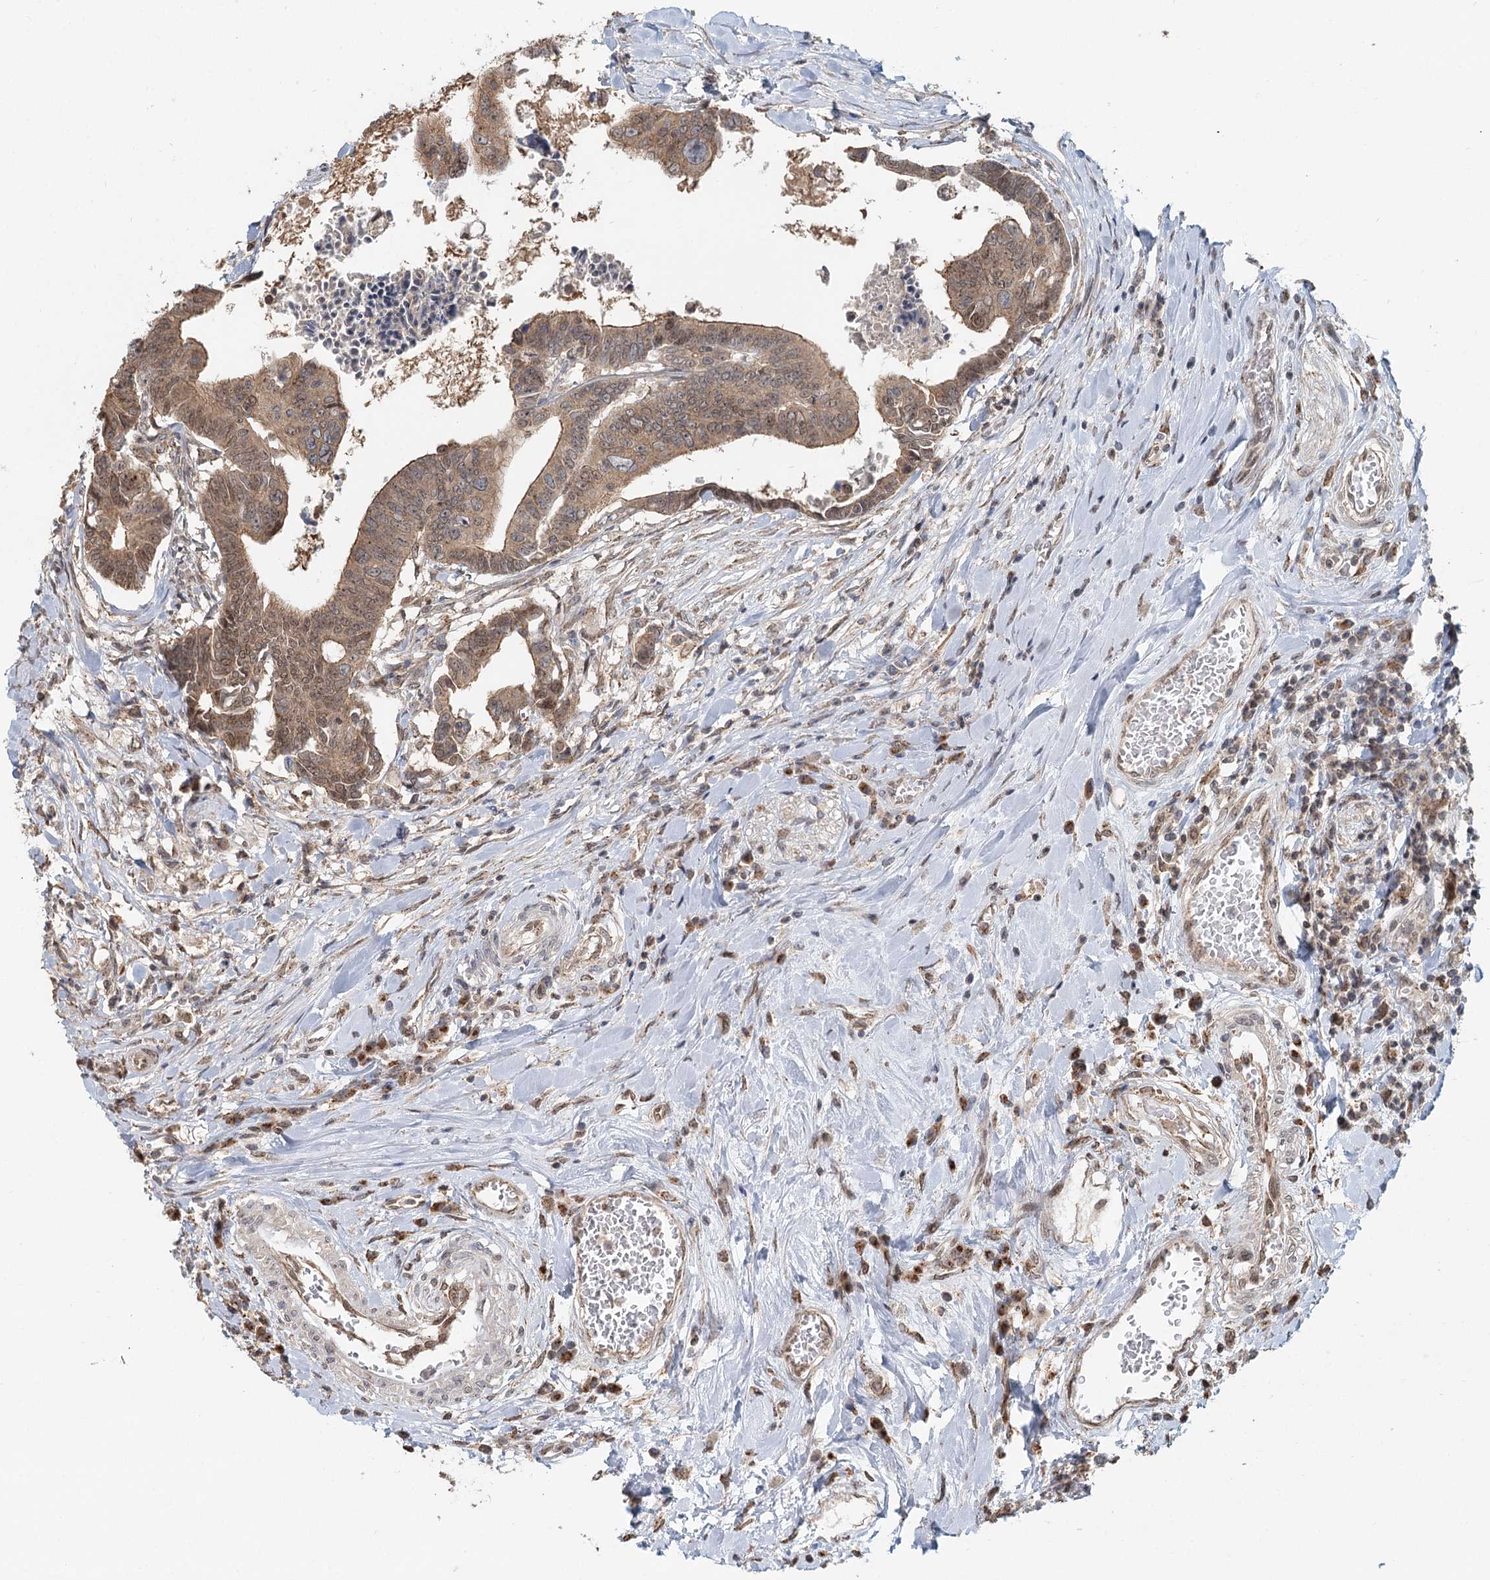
{"staining": {"intensity": "moderate", "quantity": ">75%", "location": "cytoplasmic/membranous,nuclear"}, "tissue": "colorectal cancer", "cell_type": "Tumor cells", "image_type": "cancer", "snomed": [{"axis": "morphology", "description": "Adenocarcinoma, NOS"}, {"axis": "topography", "description": "Rectum"}], "caption": "This is a histology image of immunohistochemistry staining of colorectal adenocarcinoma, which shows moderate positivity in the cytoplasmic/membranous and nuclear of tumor cells.", "gene": "GPALPP1", "patient": {"sex": "female", "age": 65}}